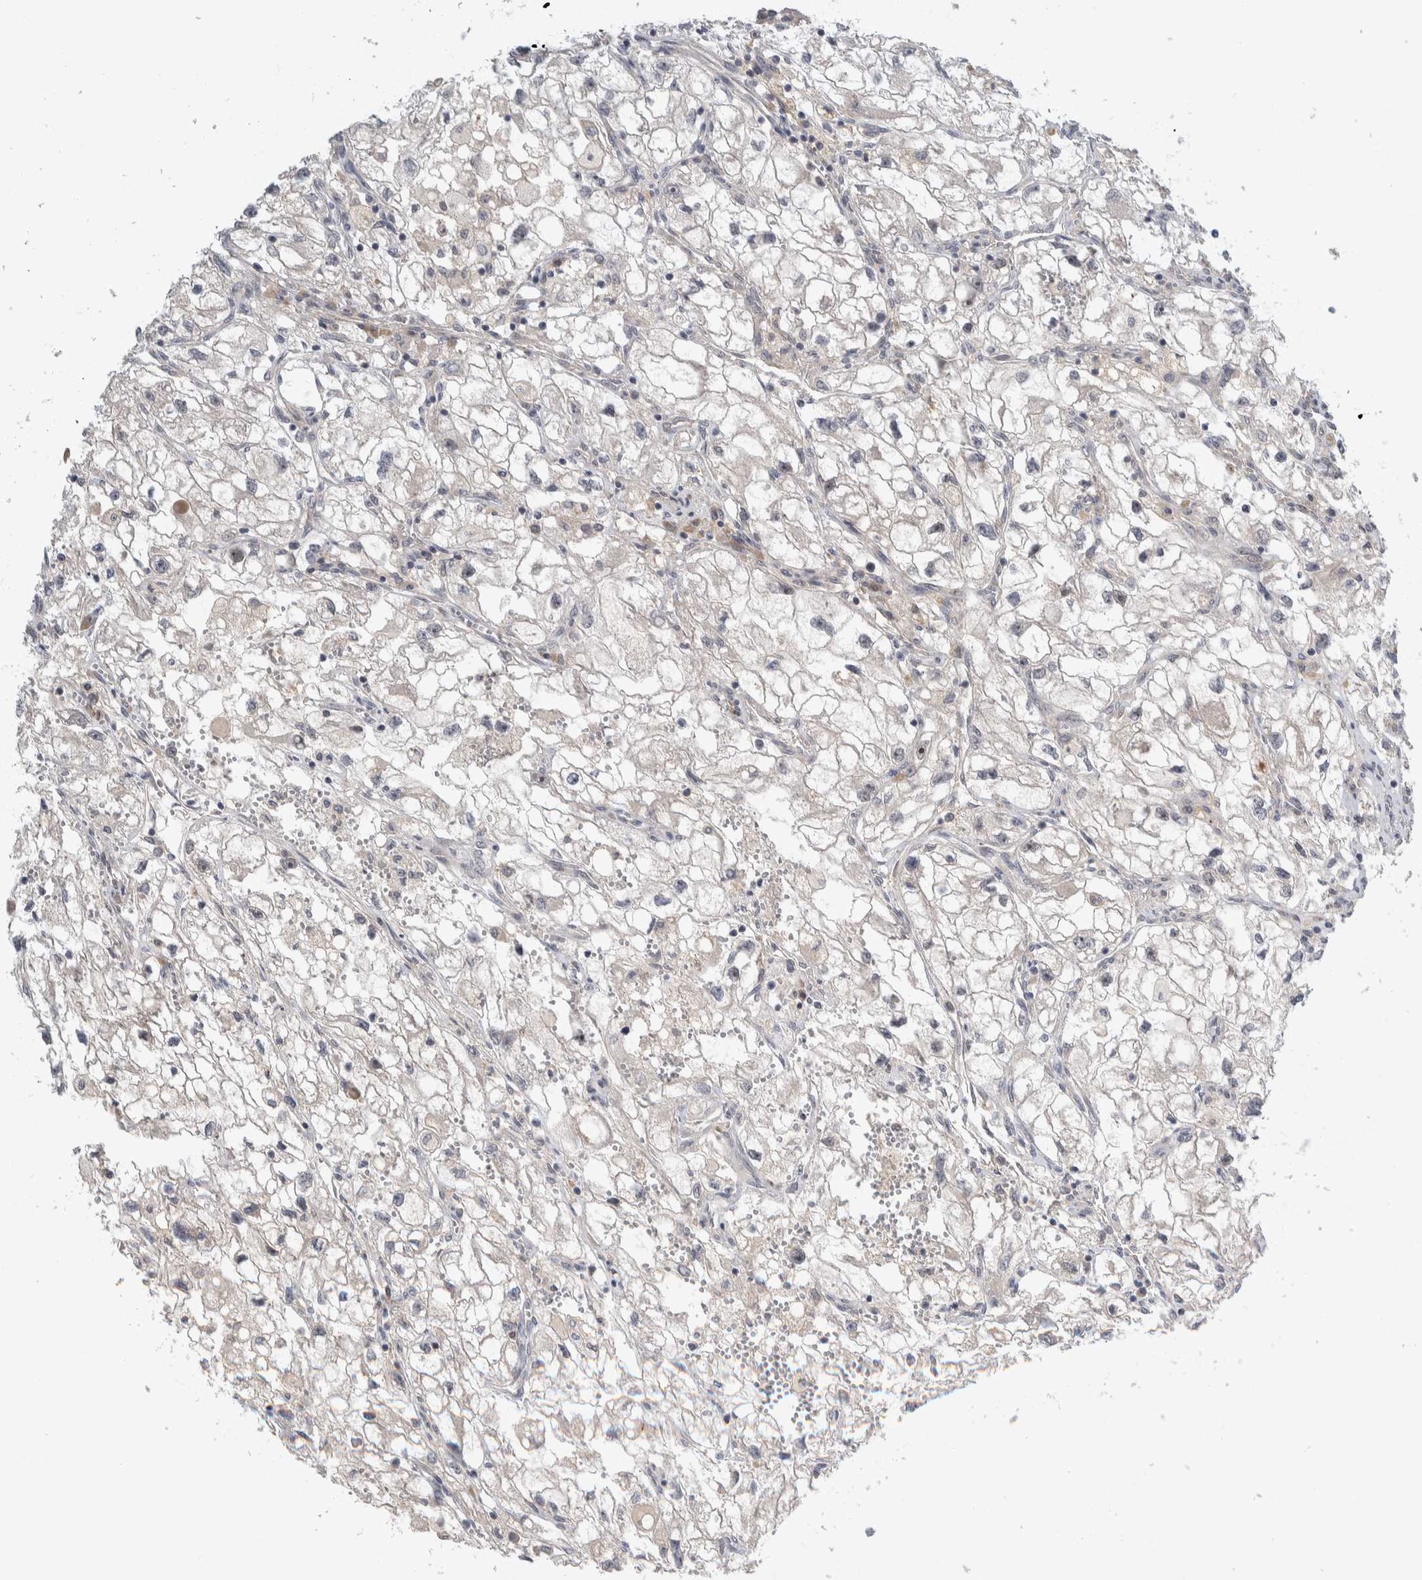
{"staining": {"intensity": "negative", "quantity": "none", "location": "none"}, "tissue": "renal cancer", "cell_type": "Tumor cells", "image_type": "cancer", "snomed": [{"axis": "morphology", "description": "Adenocarcinoma, NOS"}, {"axis": "topography", "description": "Kidney"}], "caption": "This is a image of IHC staining of renal adenocarcinoma, which shows no expression in tumor cells. (DAB (3,3'-diaminobenzidine) immunohistochemistry (IHC) with hematoxylin counter stain).", "gene": "MPRIP", "patient": {"sex": "female", "age": 70}}